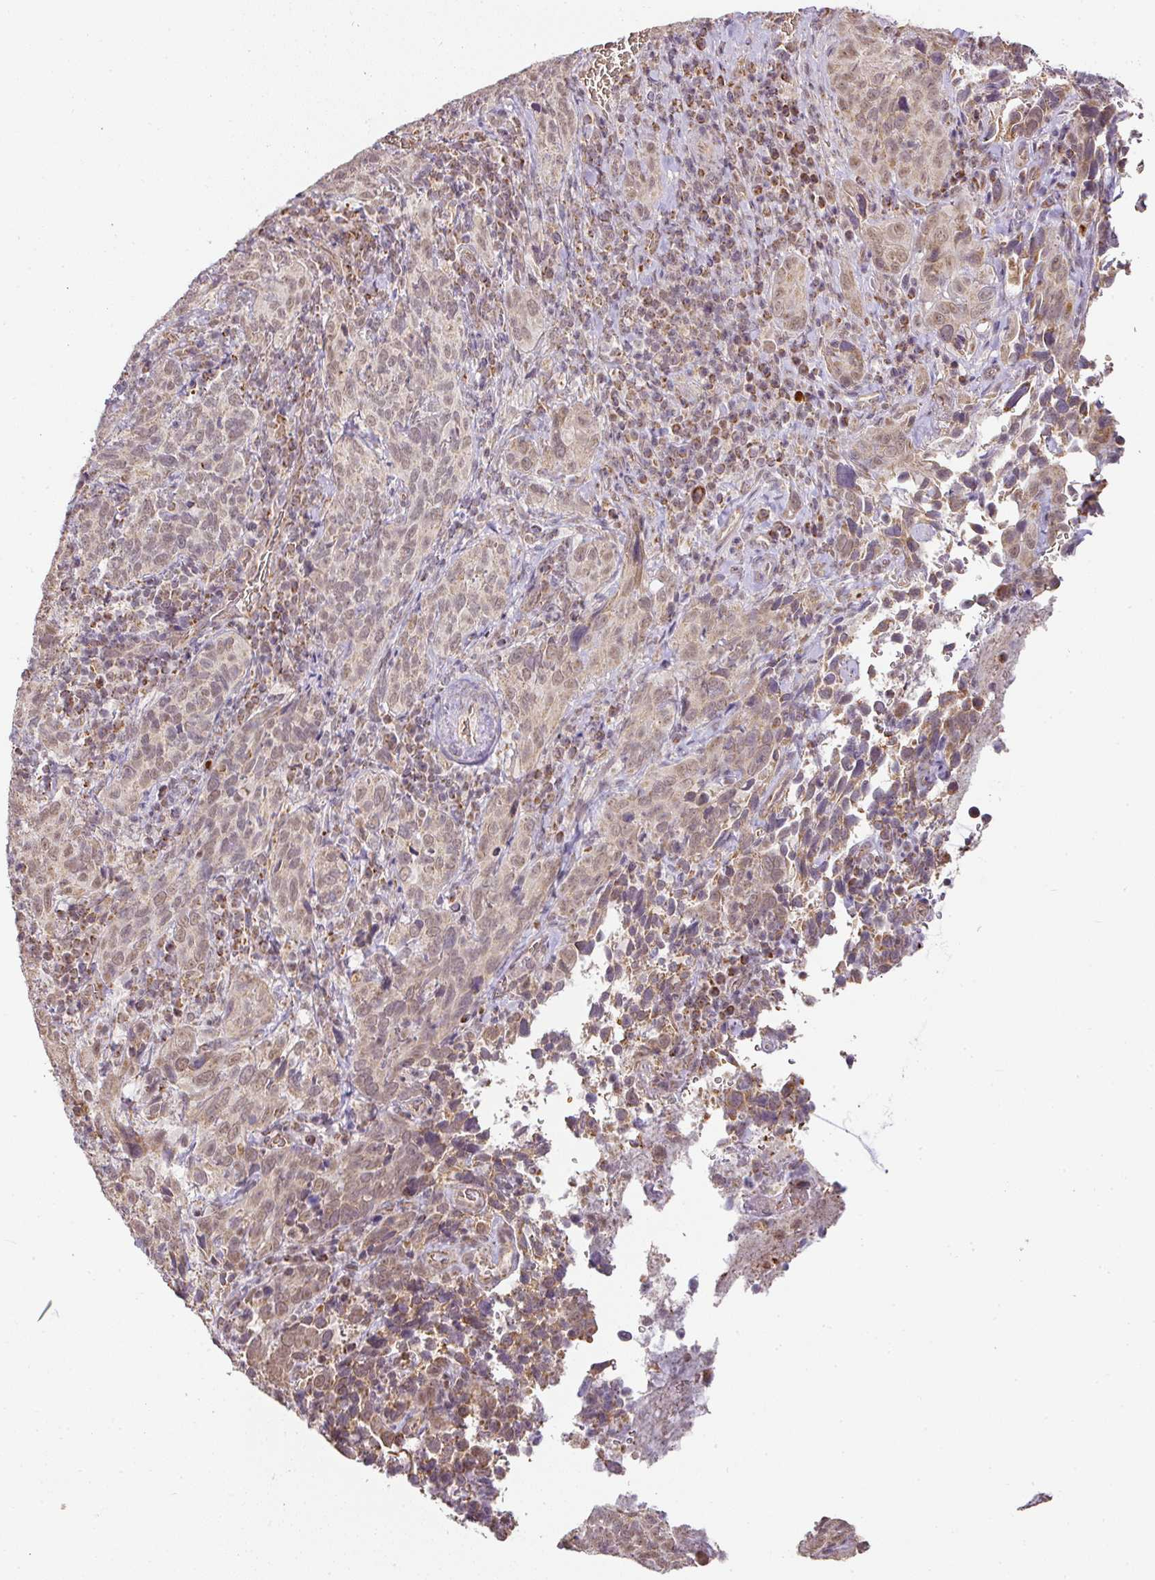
{"staining": {"intensity": "moderate", "quantity": ">75%", "location": "cytoplasmic/membranous,nuclear"}, "tissue": "cervical cancer", "cell_type": "Tumor cells", "image_type": "cancer", "snomed": [{"axis": "morphology", "description": "Squamous cell carcinoma, NOS"}, {"axis": "topography", "description": "Cervix"}], "caption": "Cervical cancer was stained to show a protein in brown. There is medium levels of moderate cytoplasmic/membranous and nuclear positivity in about >75% of tumor cells. (brown staining indicates protein expression, while blue staining denotes nuclei).", "gene": "MYOM2", "patient": {"sex": "female", "age": 51}}